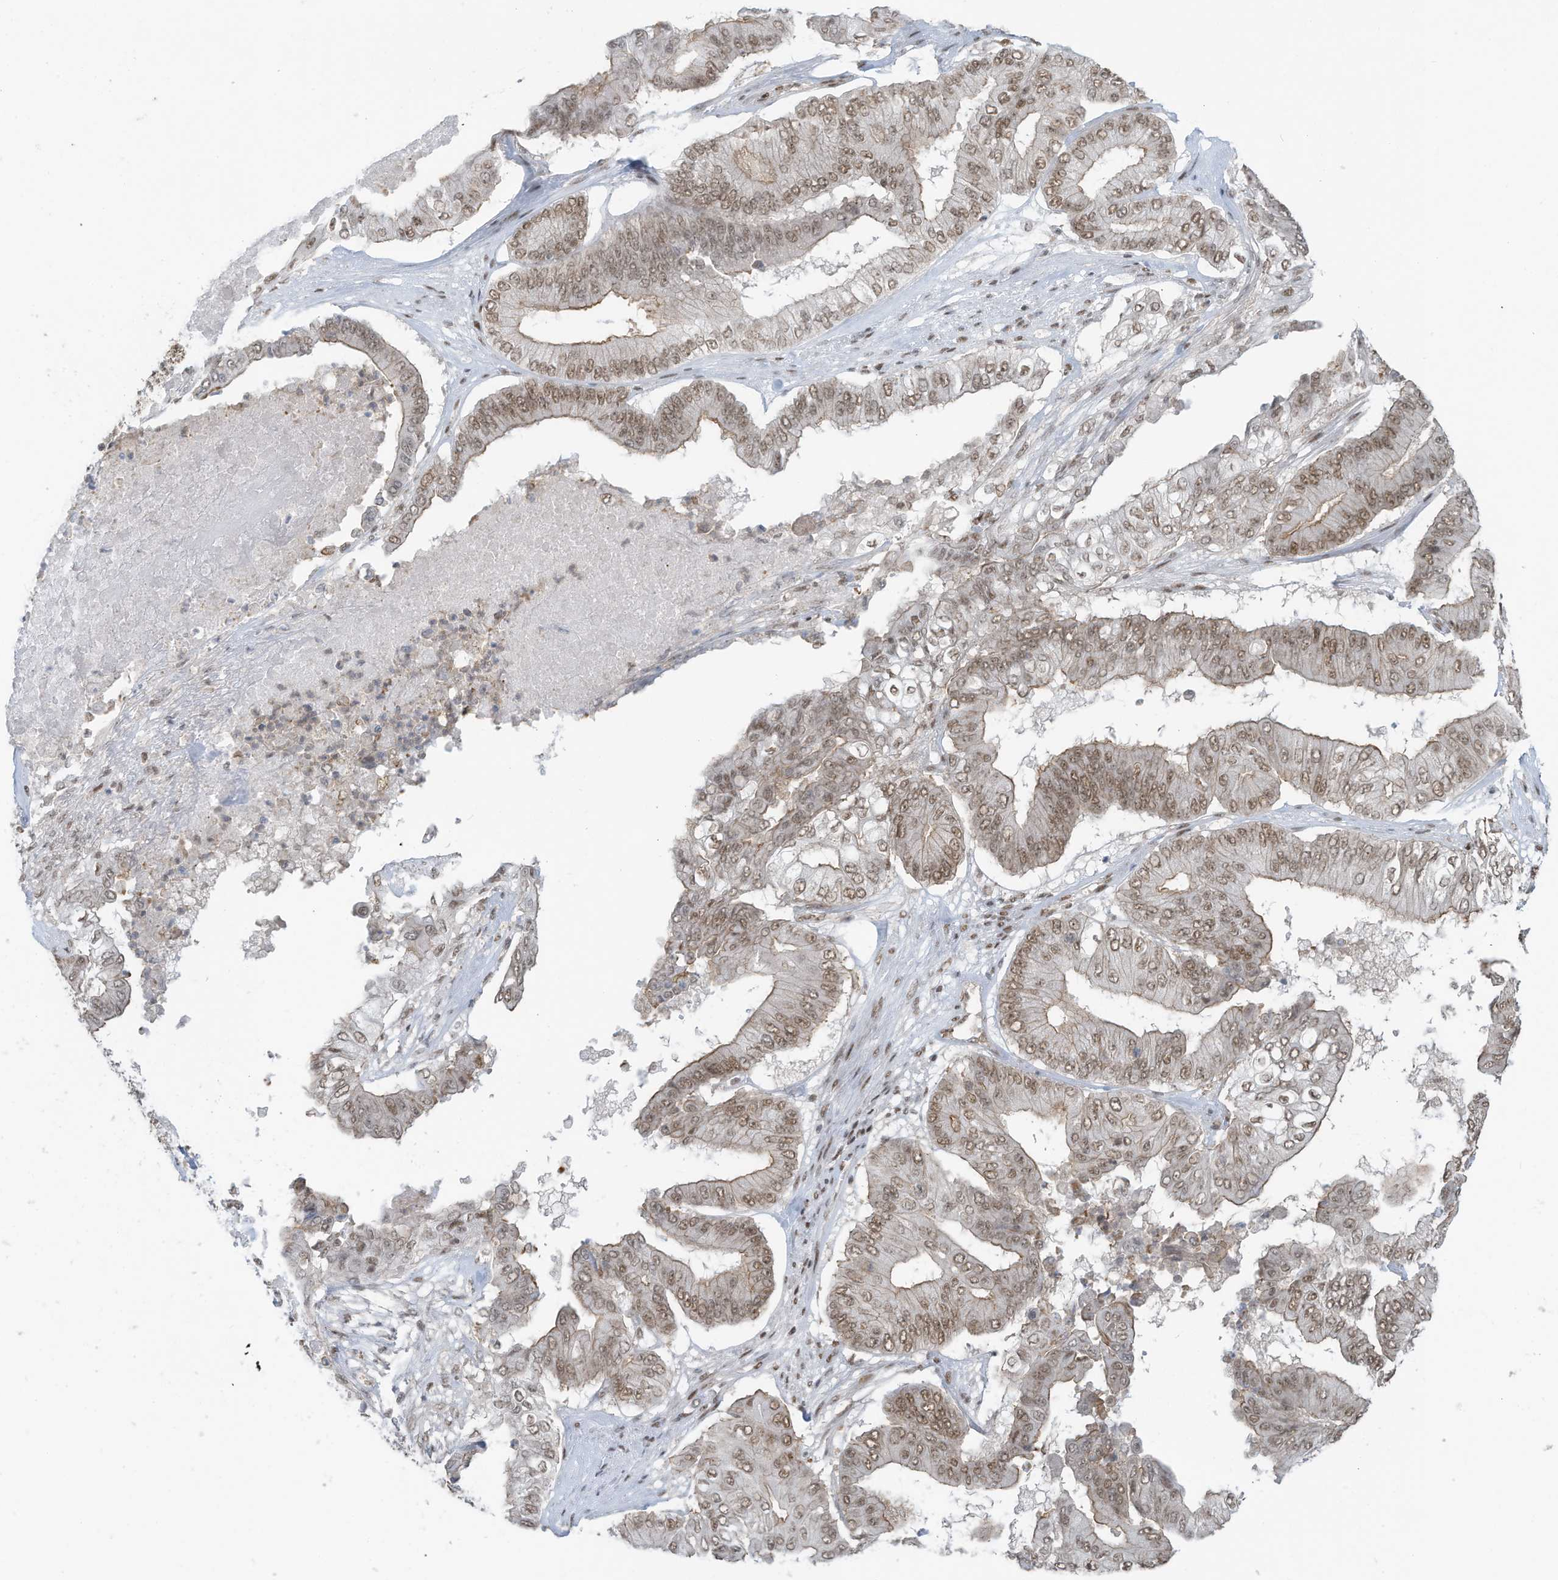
{"staining": {"intensity": "moderate", "quantity": ">75%", "location": "nuclear"}, "tissue": "pancreatic cancer", "cell_type": "Tumor cells", "image_type": "cancer", "snomed": [{"axis": "morphology", "description": "Adenocarcinoma, NOS"}, {"axis": "topography", "description": "Pancreas"}], "caption": "This histopathology image reveals pancreatic cancer stained with IHC to label a protein in brown. The nuclear of tumor cells show moderate positivity for the protein. Nuclei are counter-stained blue.", "gene": "DBR1", "patient": {"sex": "female", "age": 77}}